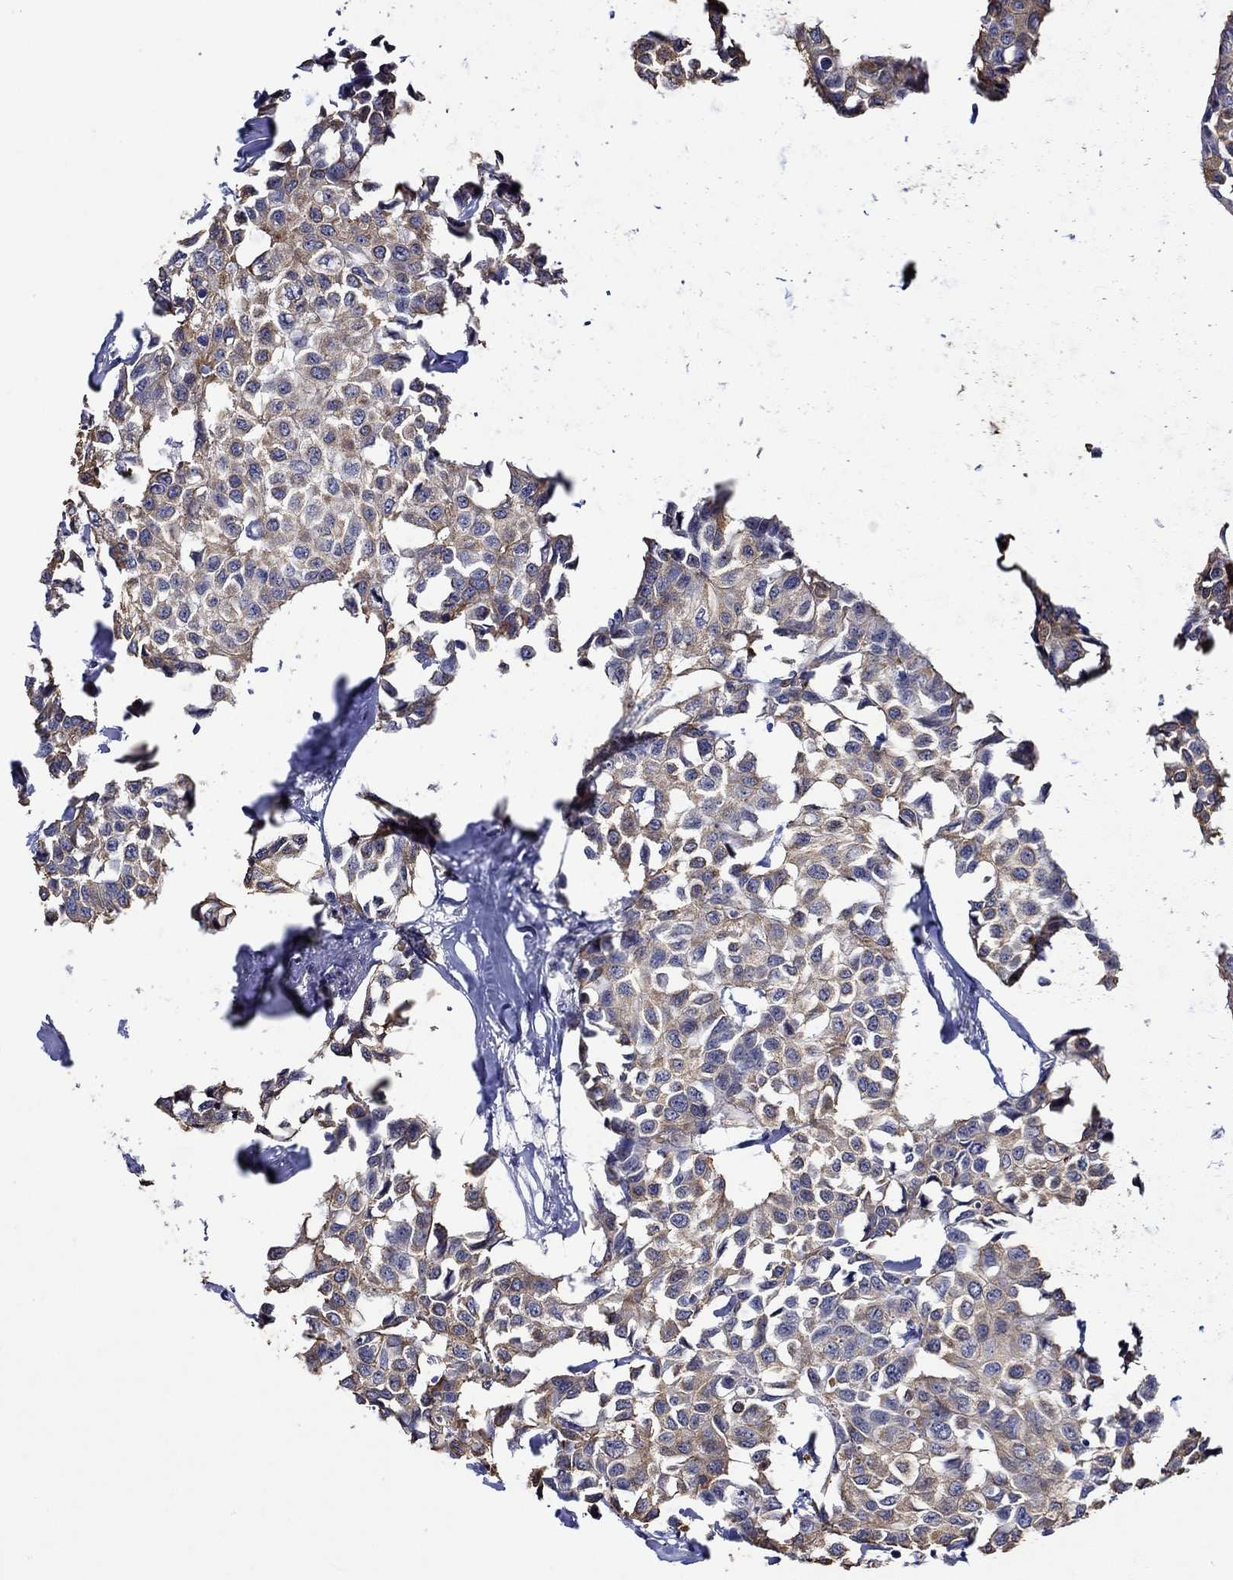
{"staining": {"intensity": "moderate", "quantity": "25%-75%", "location": "cytoplasmic/membranous"}, "tissue": "breast cancer", "cell_type": "Tumor cells", "image_type": "cancer", "snomed": [{"axis": "morphology", "description": "Duct carcinoma"}, {"axis": "topography", "description": "Breast"}], "caption": "Immunohistochemistry (DAB) staining of breast cancer (intraductal carcinoma) demonstrates moderate cytoplasmic/membranous protein positivity in about 25%-75% of tumor cells.", "gene": "DDX3Y", "patient": {"sex": "female", "age": 80}}